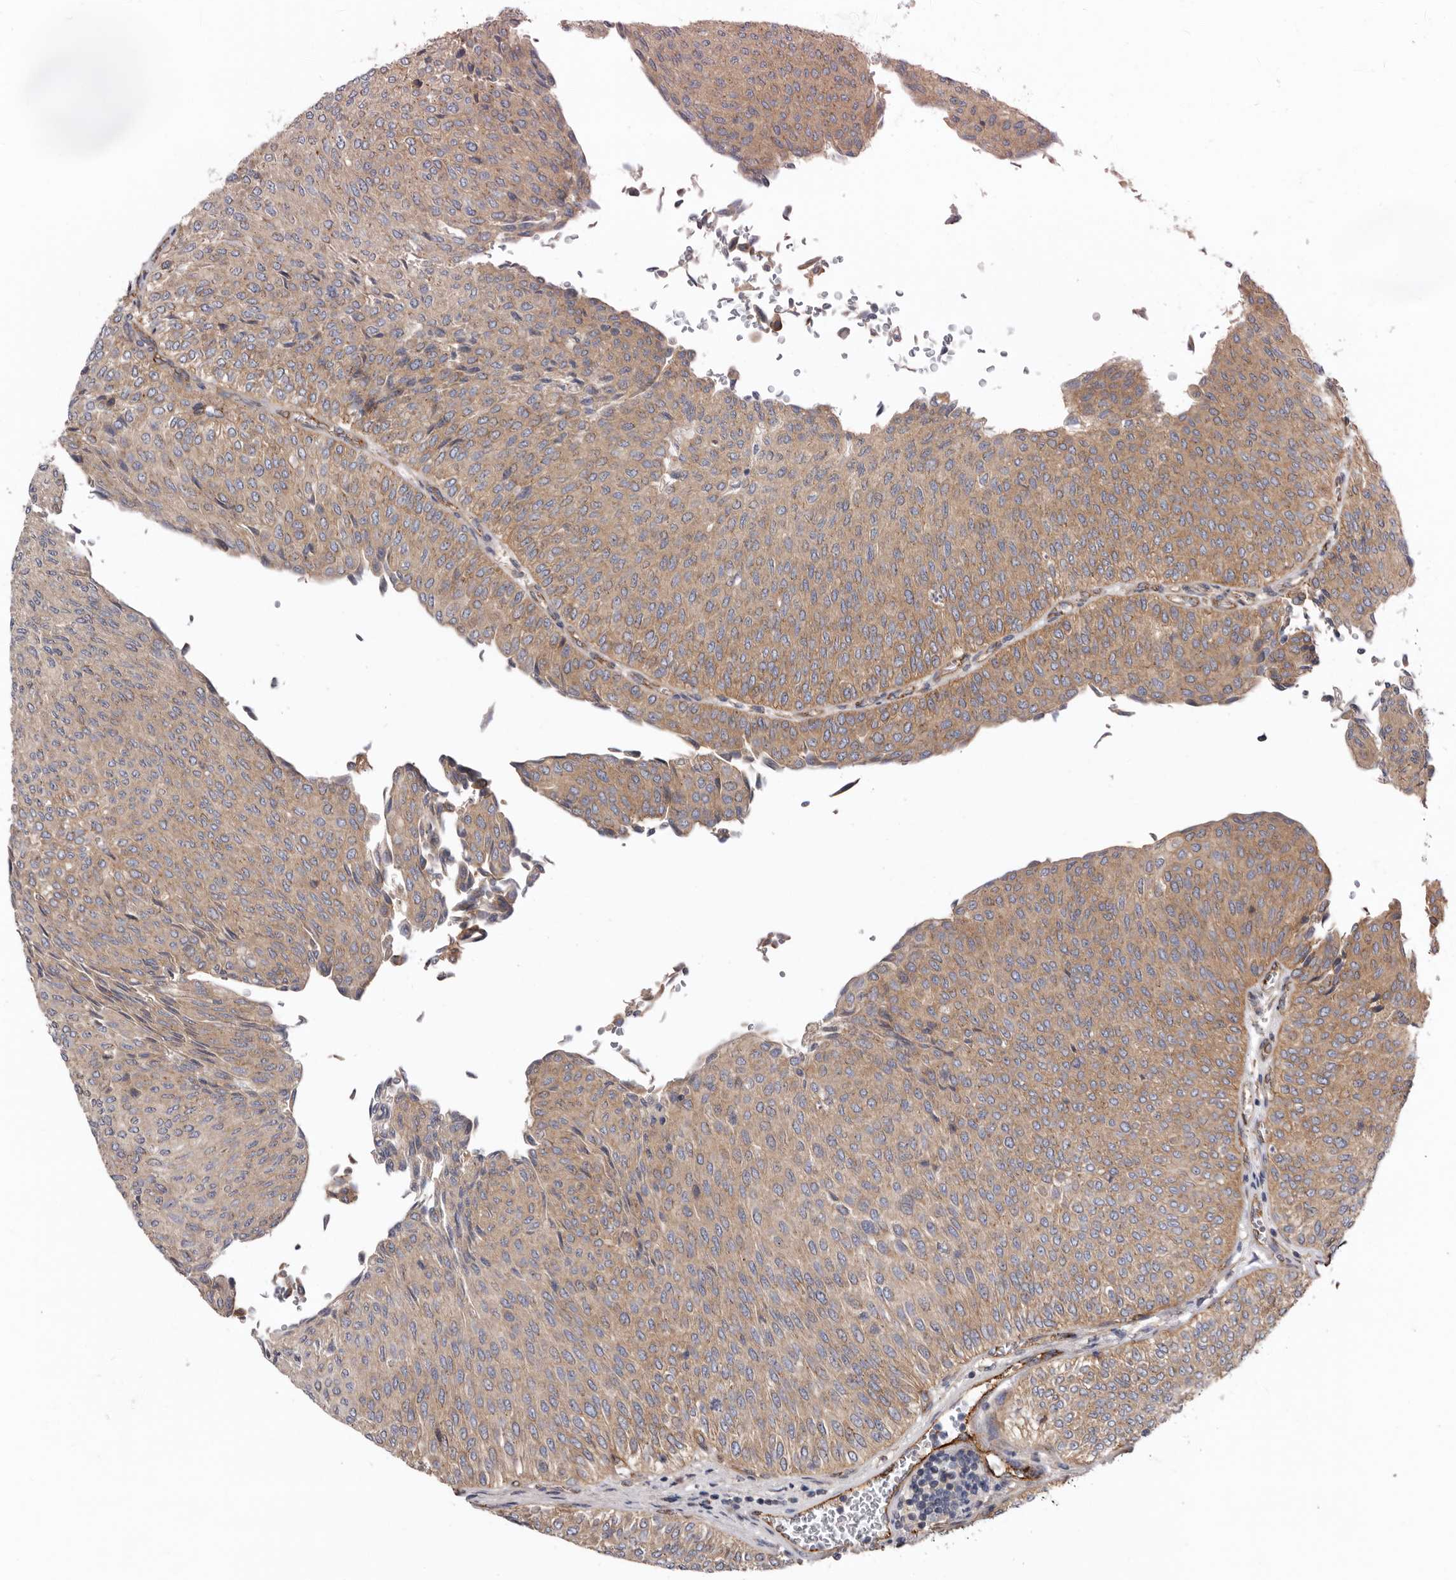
{"staining": {"intensity": "moderate", "quantity": "25%-75%", "location": "cytoplasmic/membranous"}, "tissue": "urothelial cancer", "cell_type": "Tumor cells", "image_type": "cancer", "snomed": [{"axis": "morphology", "description": "Urothelial carcinoma, Low grade"}, {"axis": "topography", "description": "Urinary bladder"}], "caption": "A brown stain labels moderate cytoplasmic/membranous expression of a protein in human urothelial cancer tumor cells. (DAB (3,3'-diaminobenzidine) = brown stain, brightfield microscopy at high magnification).", "gene": "LUZP1", "patient": {"sex": "male", "age": 78}}